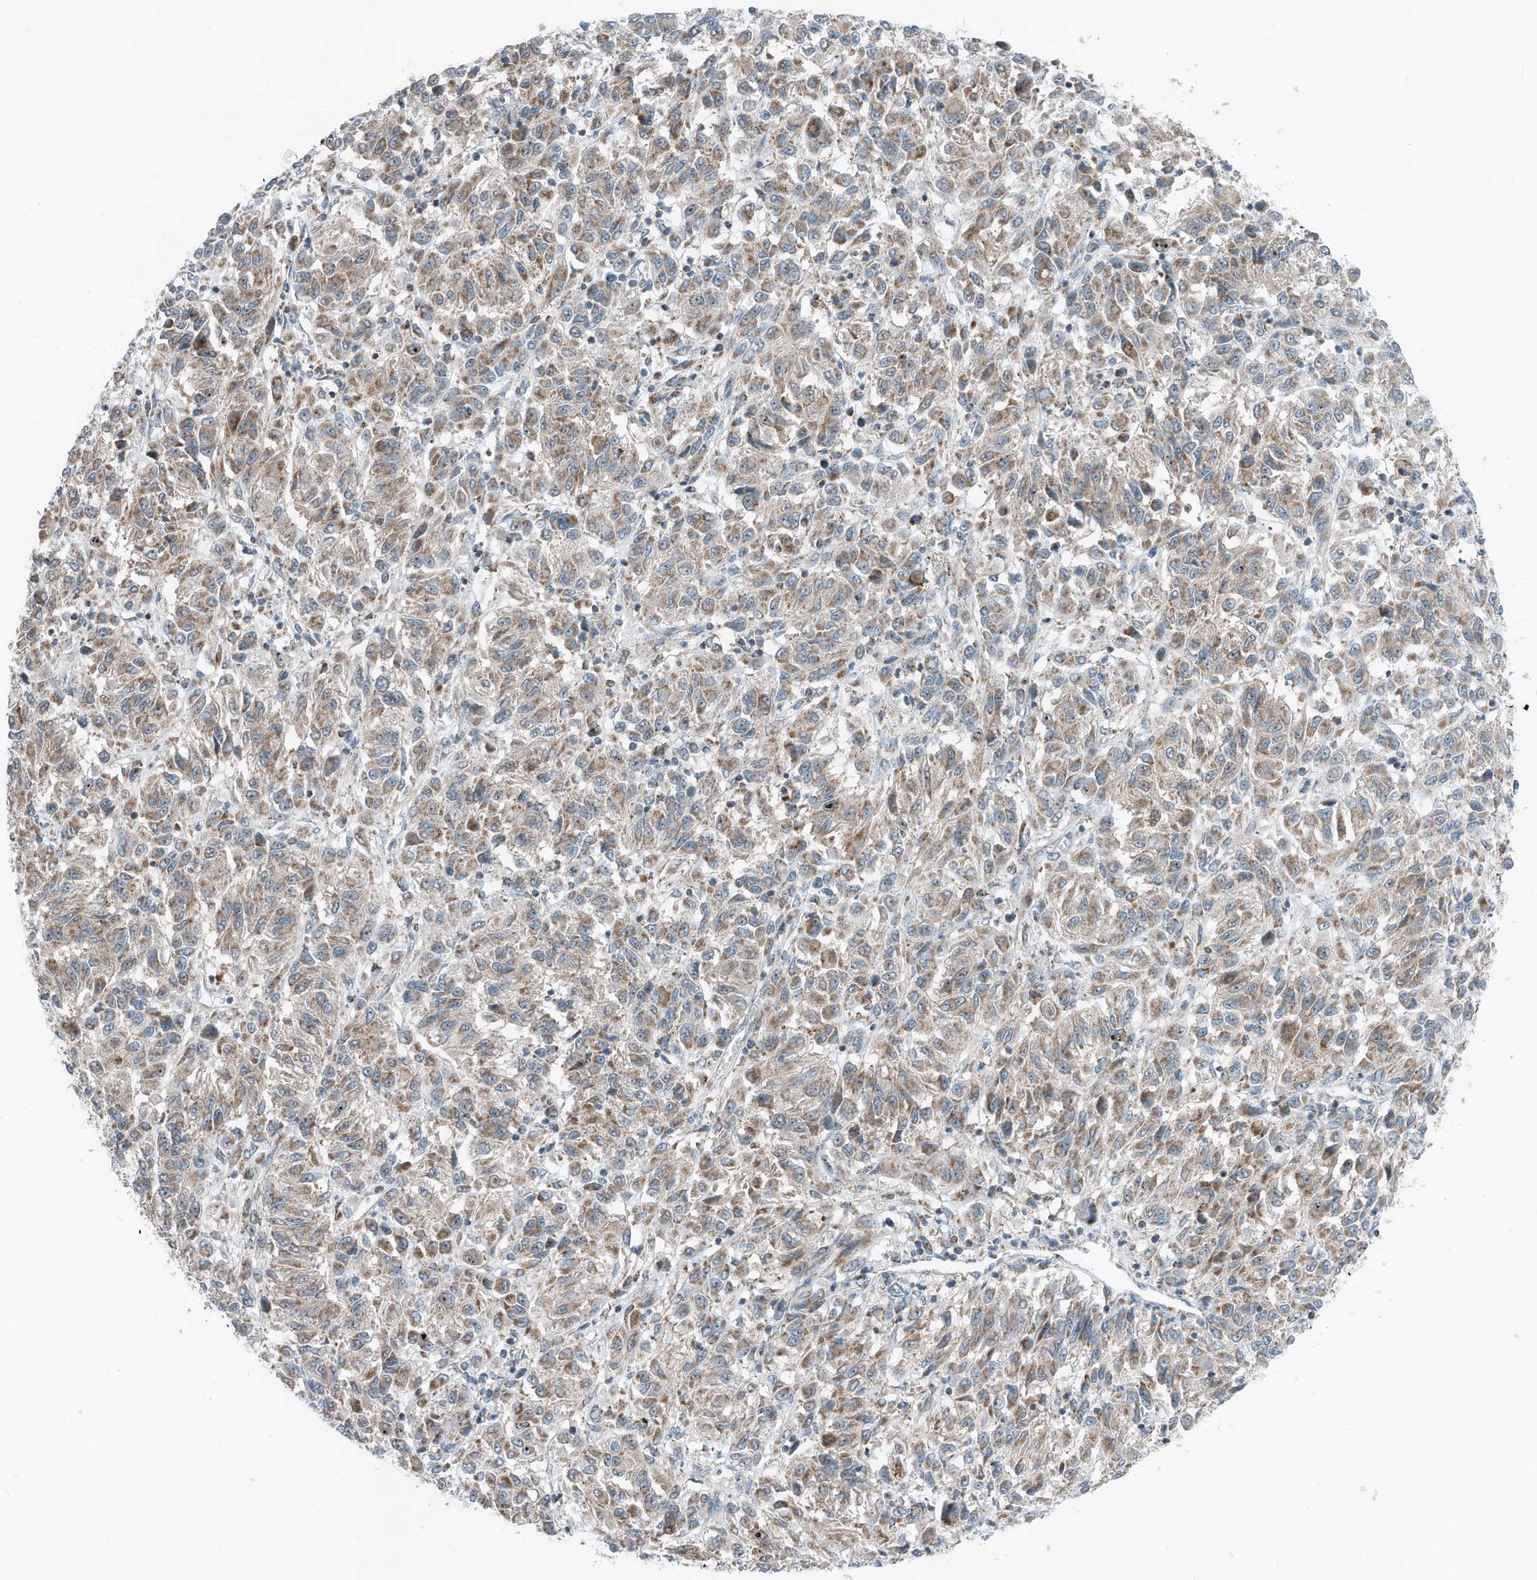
{"staining": {"intensity": "moderate", "quantity": ">75%", "location": "cytoplasmic/membranous"}, "tissue": "melanoma", "cell_type": "Tumor cells", "image_type": "cancer", "snomed": [{"axis": "morphology", "description": "Malignant melanoma, Metastatic site"}, {"axis": "topography", "description": "Lung"}], "caption": "A high-resolution image shows immunohistochemistry staining of melanoma, which displays moderate cytoplasmic/membranous positivity in about >75% of tumor cells.", "gene": "RMND1", "patient": {"sex": "male", "age": 64}}